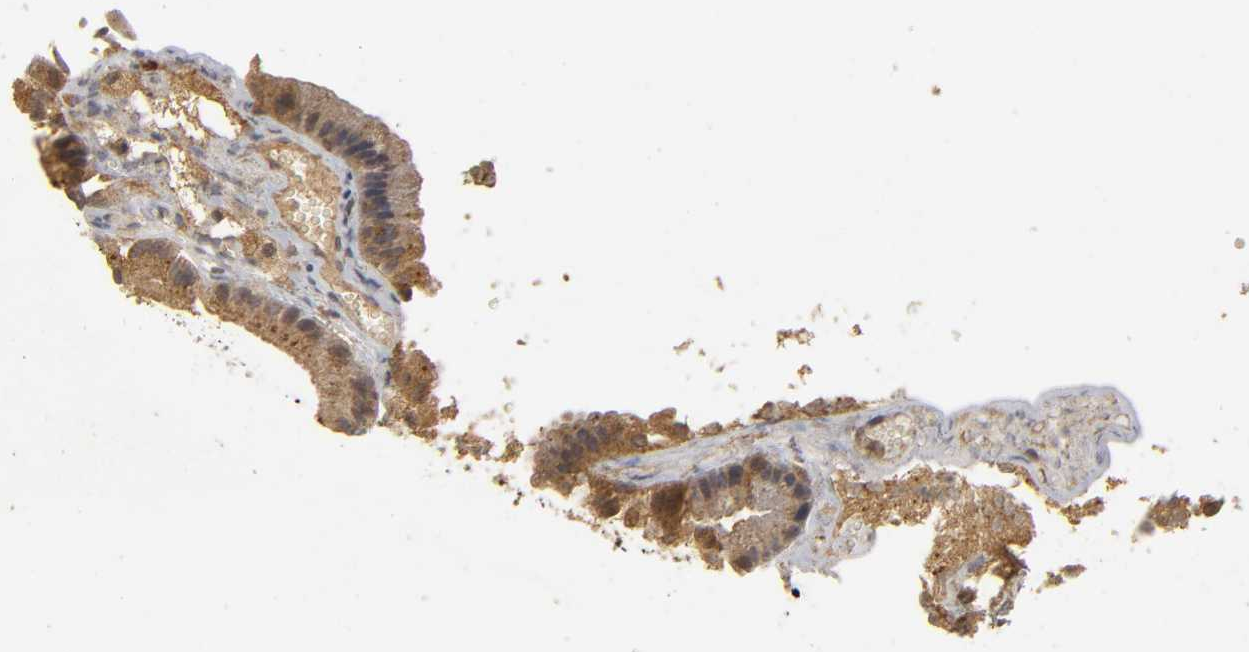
{"staining": {"intensity": "moderate", "quantity": ">75%", "location": "cytoplasmic/membranous"}, "tissue": "gallbladder", "cell_type": "Glandular cells", "image_type": "normal", "snomed": [{"axis": "morphology", "description": "Normal tissue, NOS"}, {"axis": "topography", "description": "Gallbladder"}], "caption": "Immunohistochemistry (IHC) image of normal gallbladder: human gallbladder stained using immunohistochemistry (IHC) reveals medium levels of moderate protein expression localized specifically in the cytoplasmic/membranous of glandular cells, appearing as a cytoplasmic/membranous brown color.", "gene": "TRAF6", "patient": {"sex": "female", "age": 24}}